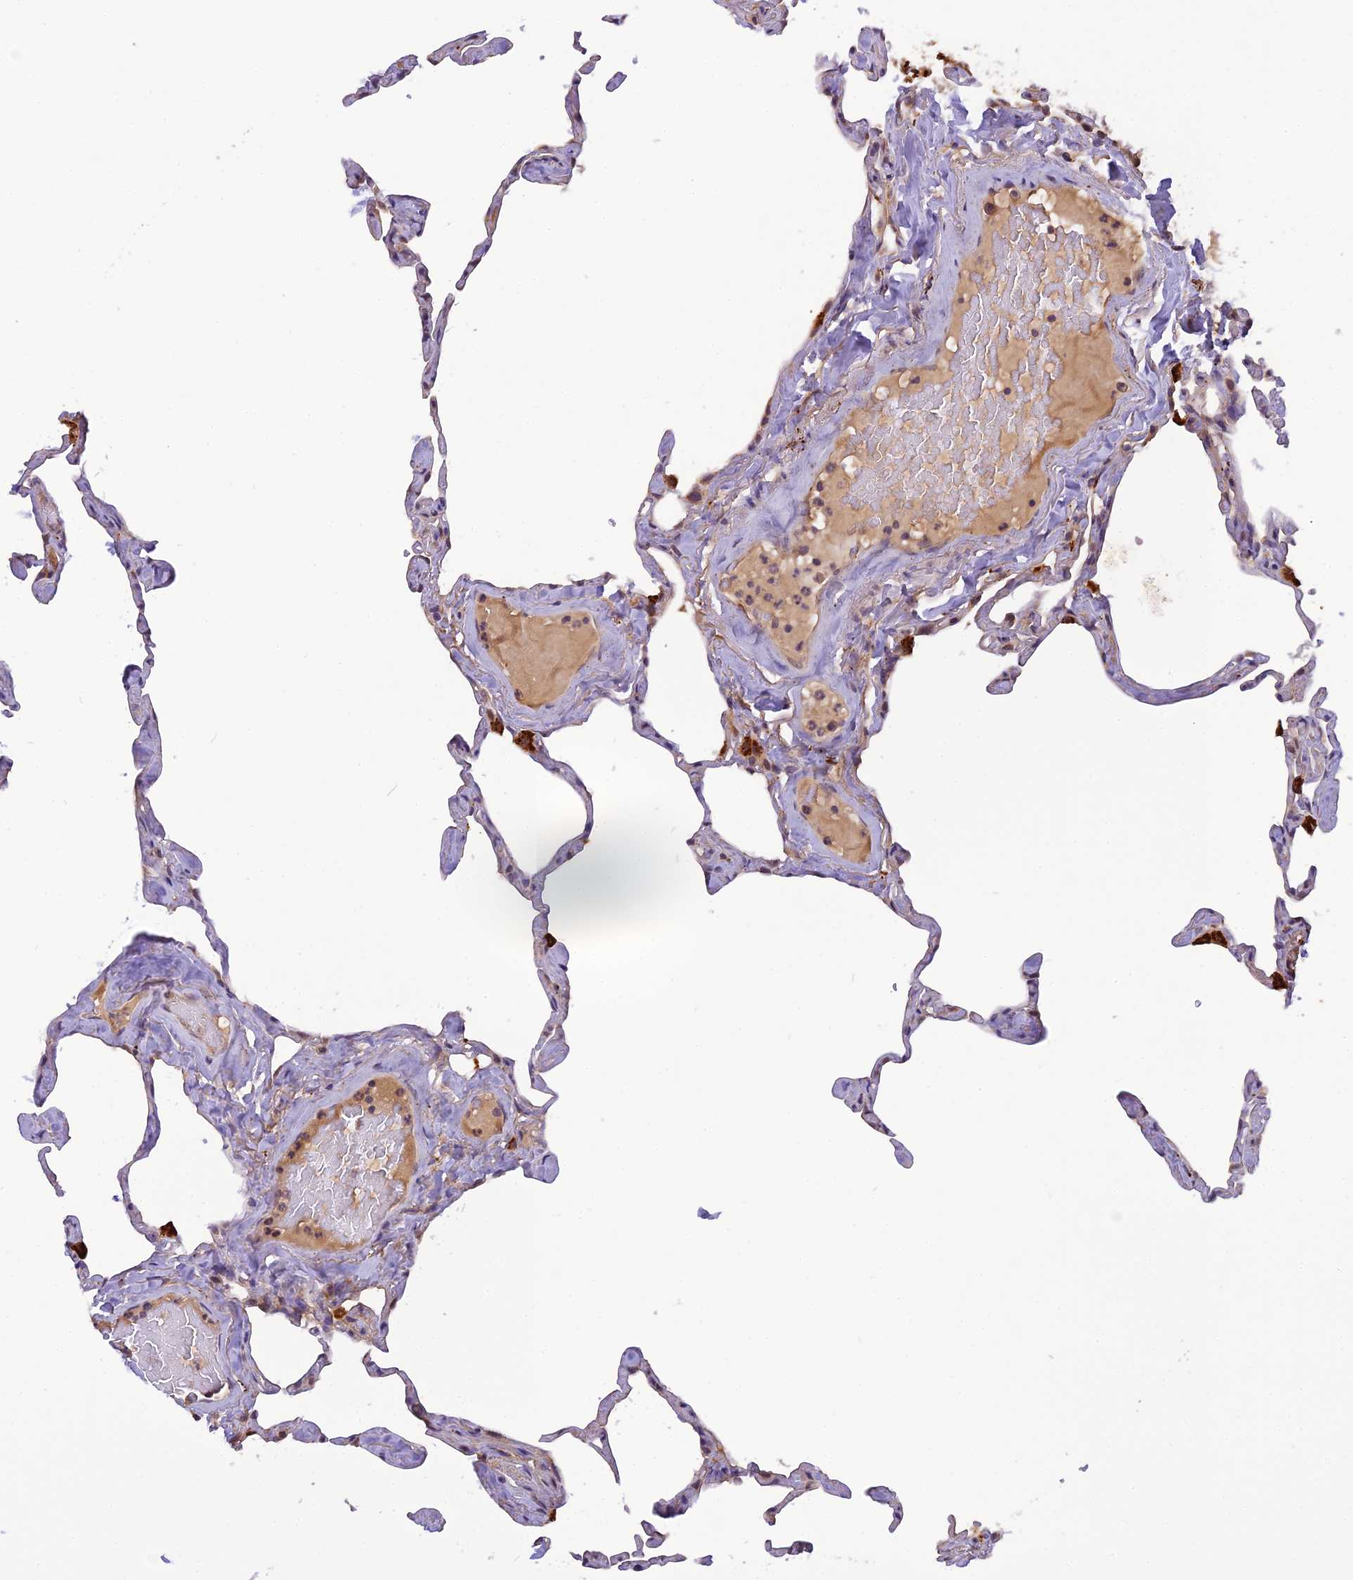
{"staining": {"intensity": "moderate", "quantity": "<25%", "location": "cytoplasmic/membranous"}, "tissue": "lung", "cell_type": "Alveolar cells", "image_type": "normal", "snomed": [{"axis": "morphology", "description": "Normal tissue, NOS"}, {"axis": "topography", "description": "Lung"}], "caption": "Normal lung shows moderate cytoplasmic/membranous staining in approximately <25% of alveolar cells, visualized by immunohistochemistry. (Brightfield microscopy of DAB IHC at high magnification).", "gene": "FNIP2", "patient": {"sex": "male", "age": 65}}